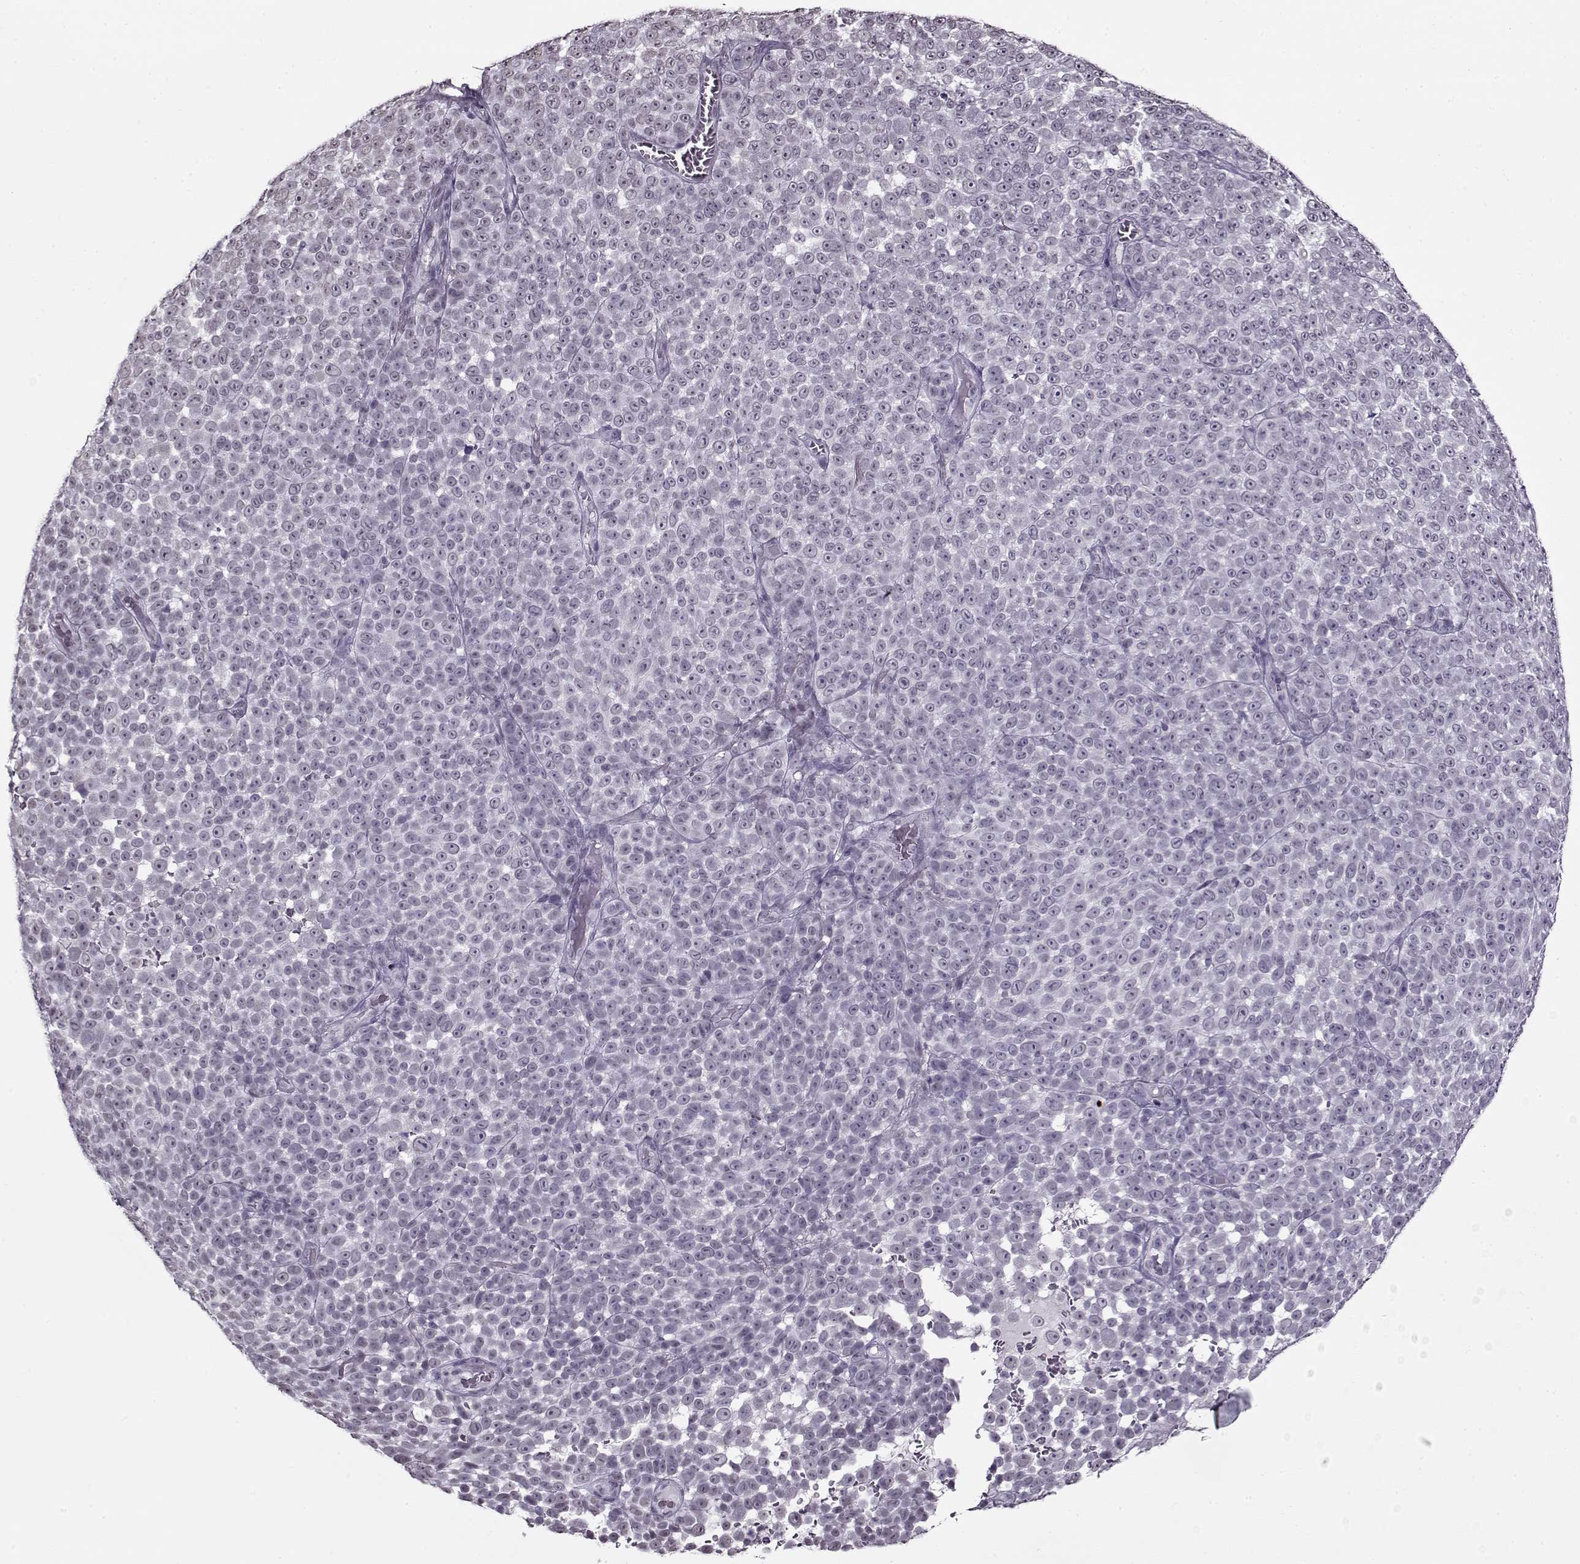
{"staining": {"intensity": "negative", "quantity": "none", "location": "none"}, "tissue": "melanoma", "cell_type": "Tumor cells", "image_type": "cancer", "snomed": [{"axis": "morphology", "description": "Malignant melanoma, NOS"}, {"axis": "topography", "description": "Skin"}], "caption": "This is an immunohistochemistry micrograph of melanoma. There is no staining in tumor cells.", "gene": "PRMT8", "patient": {"sex": "female", "age": 95}}